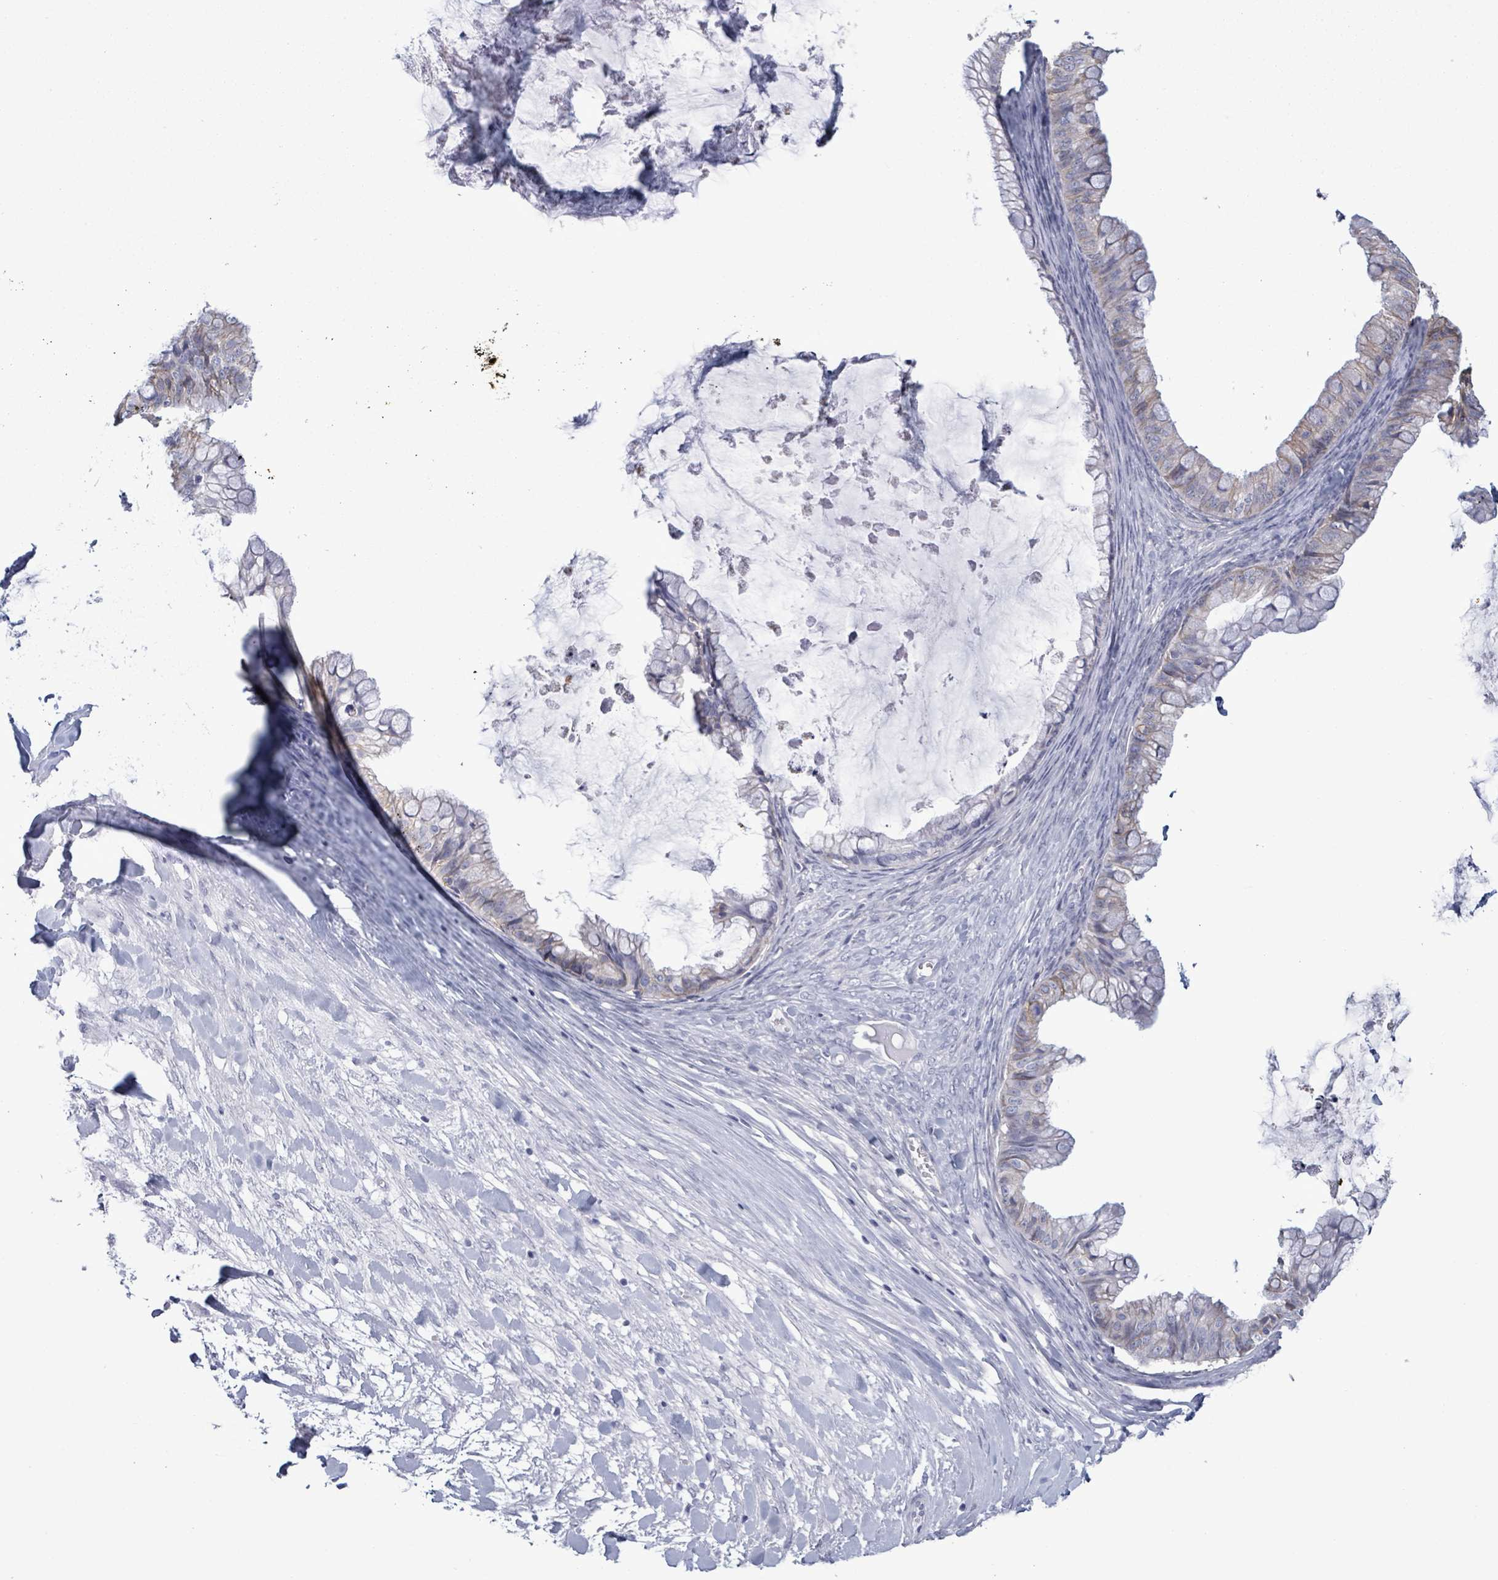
{"staining": {"intensity": "weak", "quantity": "<25%", "location": "cytoplasmic/membranous"}, "tissue": "ovarian cancer", "cell_type": "Tumor cells", "image_type": "cancer", "snomed": [{"axis": "morphology", "description": "Cystadenocarcinoma, mucinous, NOS"}, {"axis": "topography", "description": "Ovary"}], "caption": "This is an immunohistochemistry image of human ovarian cancer (mucinous cystadenocarcinoma). There is no positivity in tumor cells.", "gene": "BSG", "patient": {"sex": "female", "age": 35}}